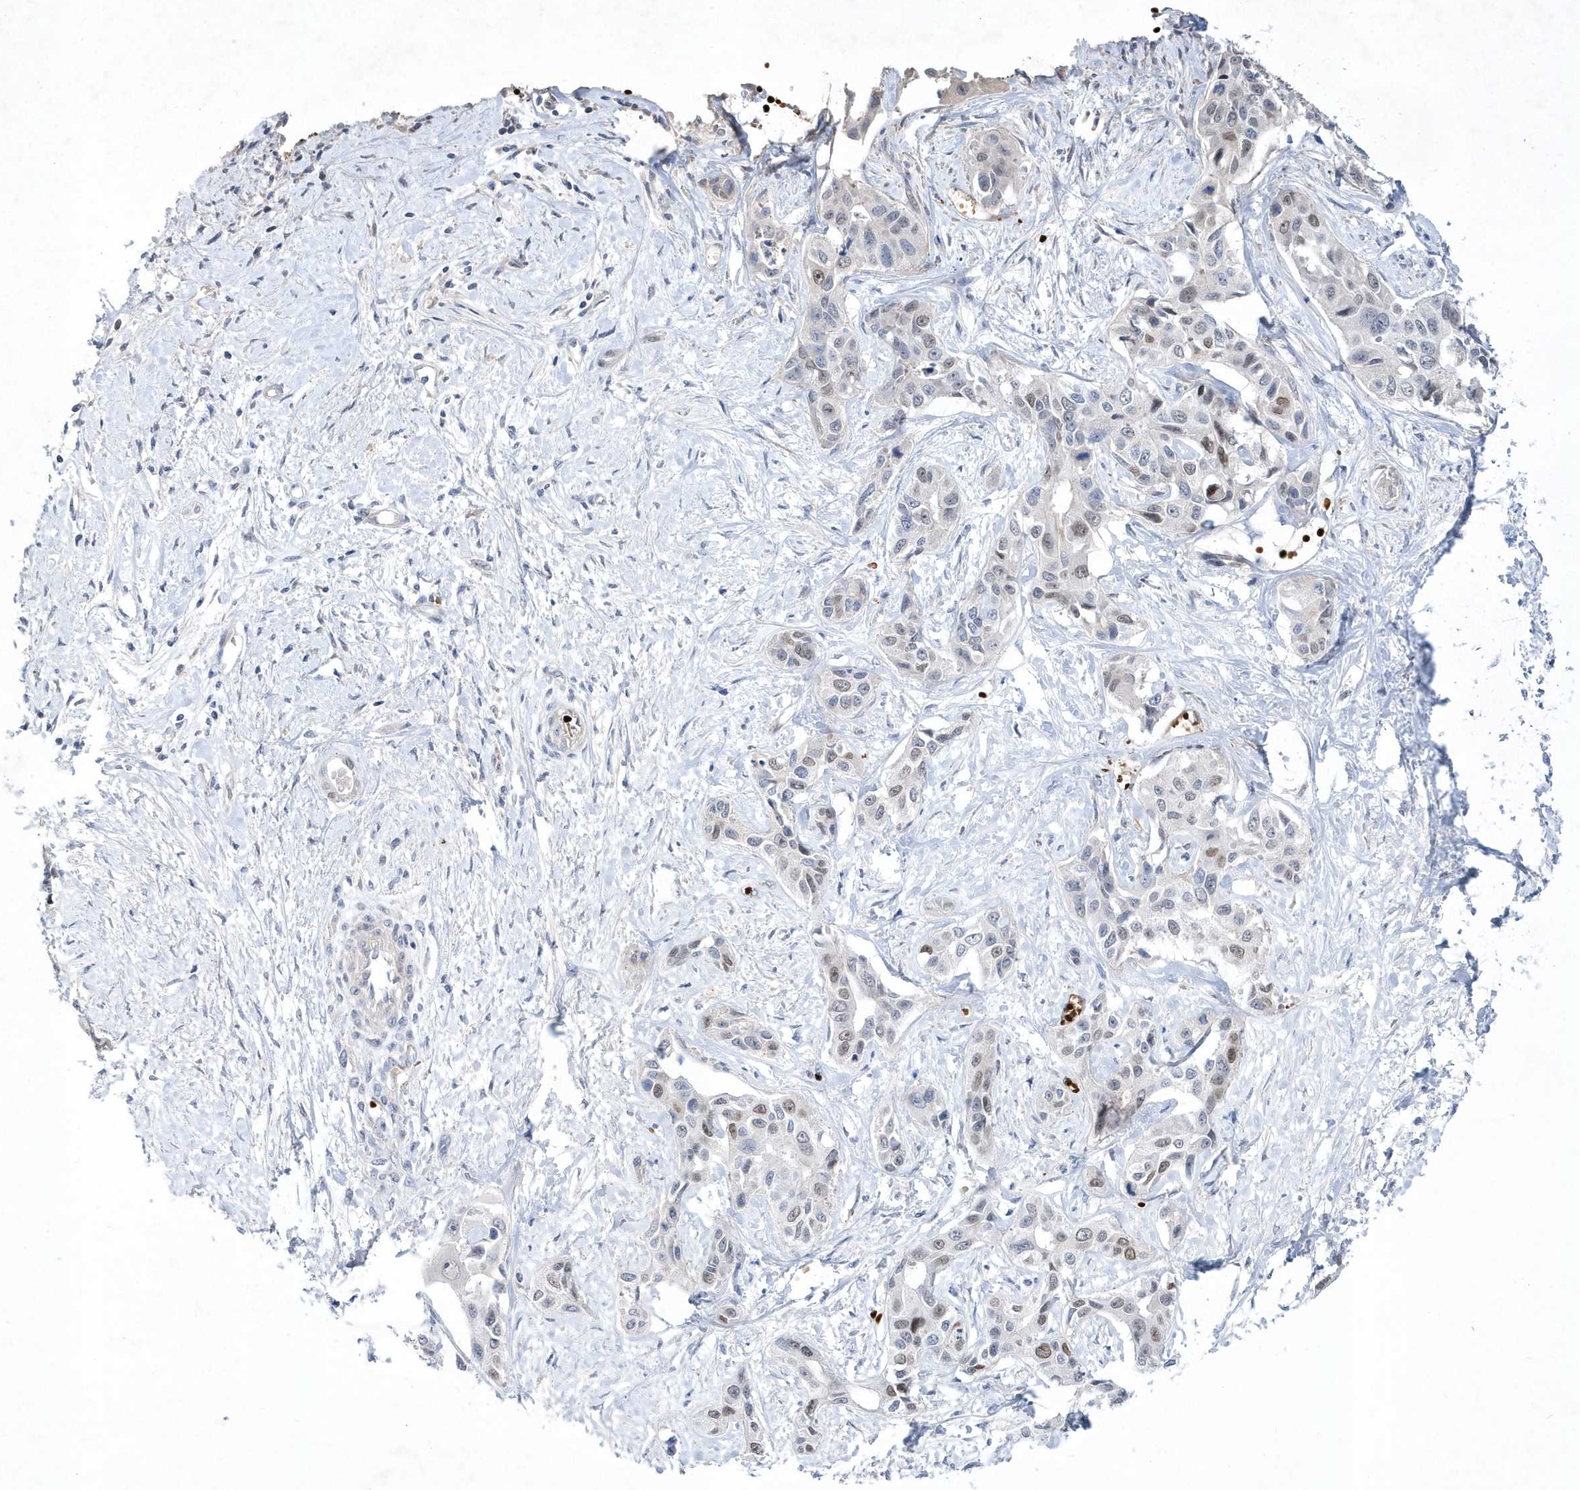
{"staining": {"intensity": "moderate", "quantity": "<25%", "location": "nuclear"}, "tissue": "liver cancer", "cell_type": "Tumor cells", "image_type": "cancer", "snomed": [{"axis": "morphology", "description": "Cholangiocarcinoma"}, {"axis": "topography", "description": "Liver"}], "caption": "High-power microscopy captured an immunohistochemistry (IHC) histopathology image of liver cancer (cholangiocarcinoma), revealing moderate nuclear expression in approximately <25% of tumor cells.", "gene": "ZNF875", "patient": {"sex": "male", "age": 59}}